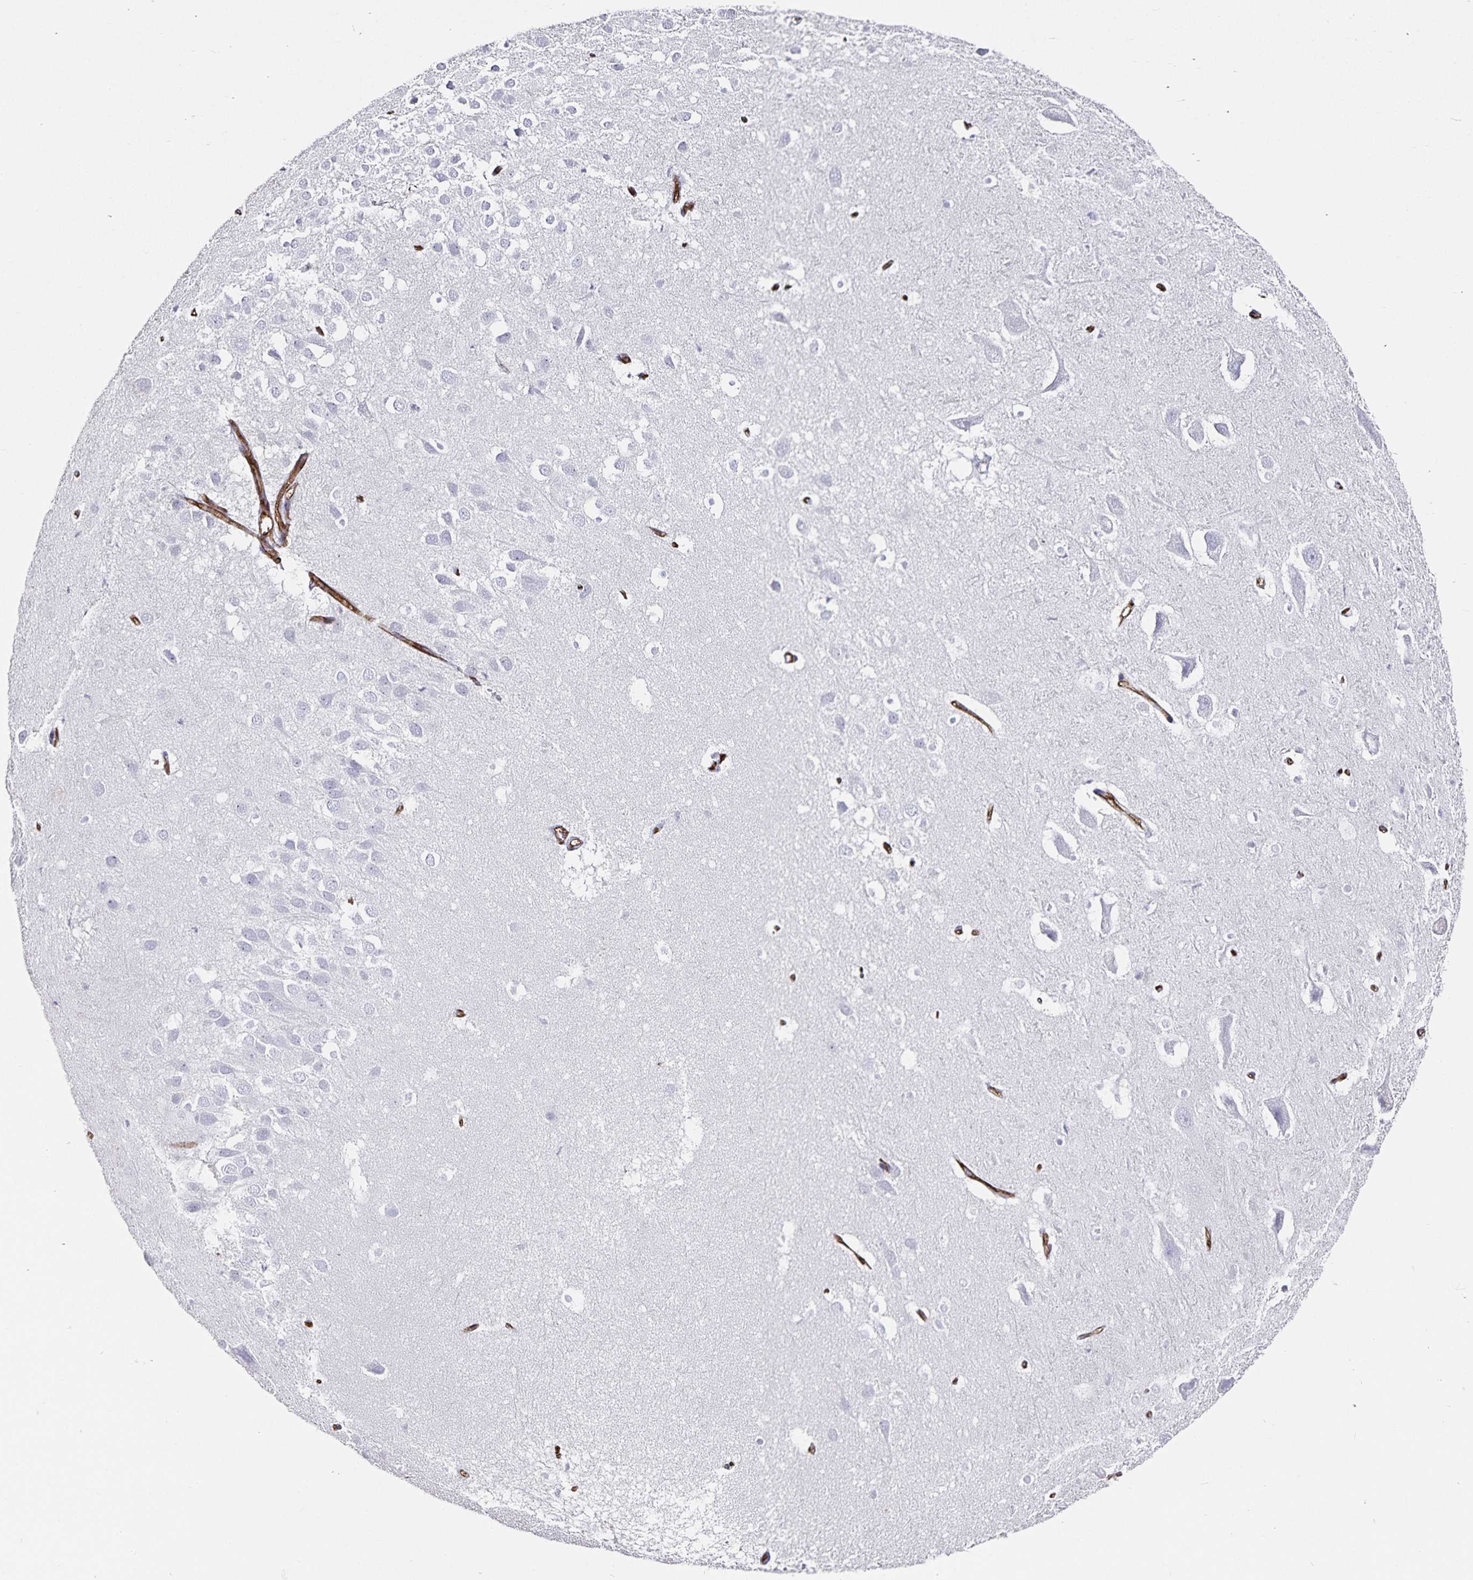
{"staining": {"intensity": "negative", "quantity": "none", "location": "none"}, "tissue": "hippocampus", "cell_type": "Glial cells", "image_type": "normal", "snomed": [{"axis": "morphology", "description": "Normal tissue, NOS"}, {"axis": "topography", "description": "Hippocampus"}], "caption": "IHC micrograph of normal hippocampus: hippocampus stained with DAB (3,3'-diaminobenzidine) reveals no significant protein expression in glial cells.", "gene": "PODXL", "patient": {"sex": "male", "age": 26}}